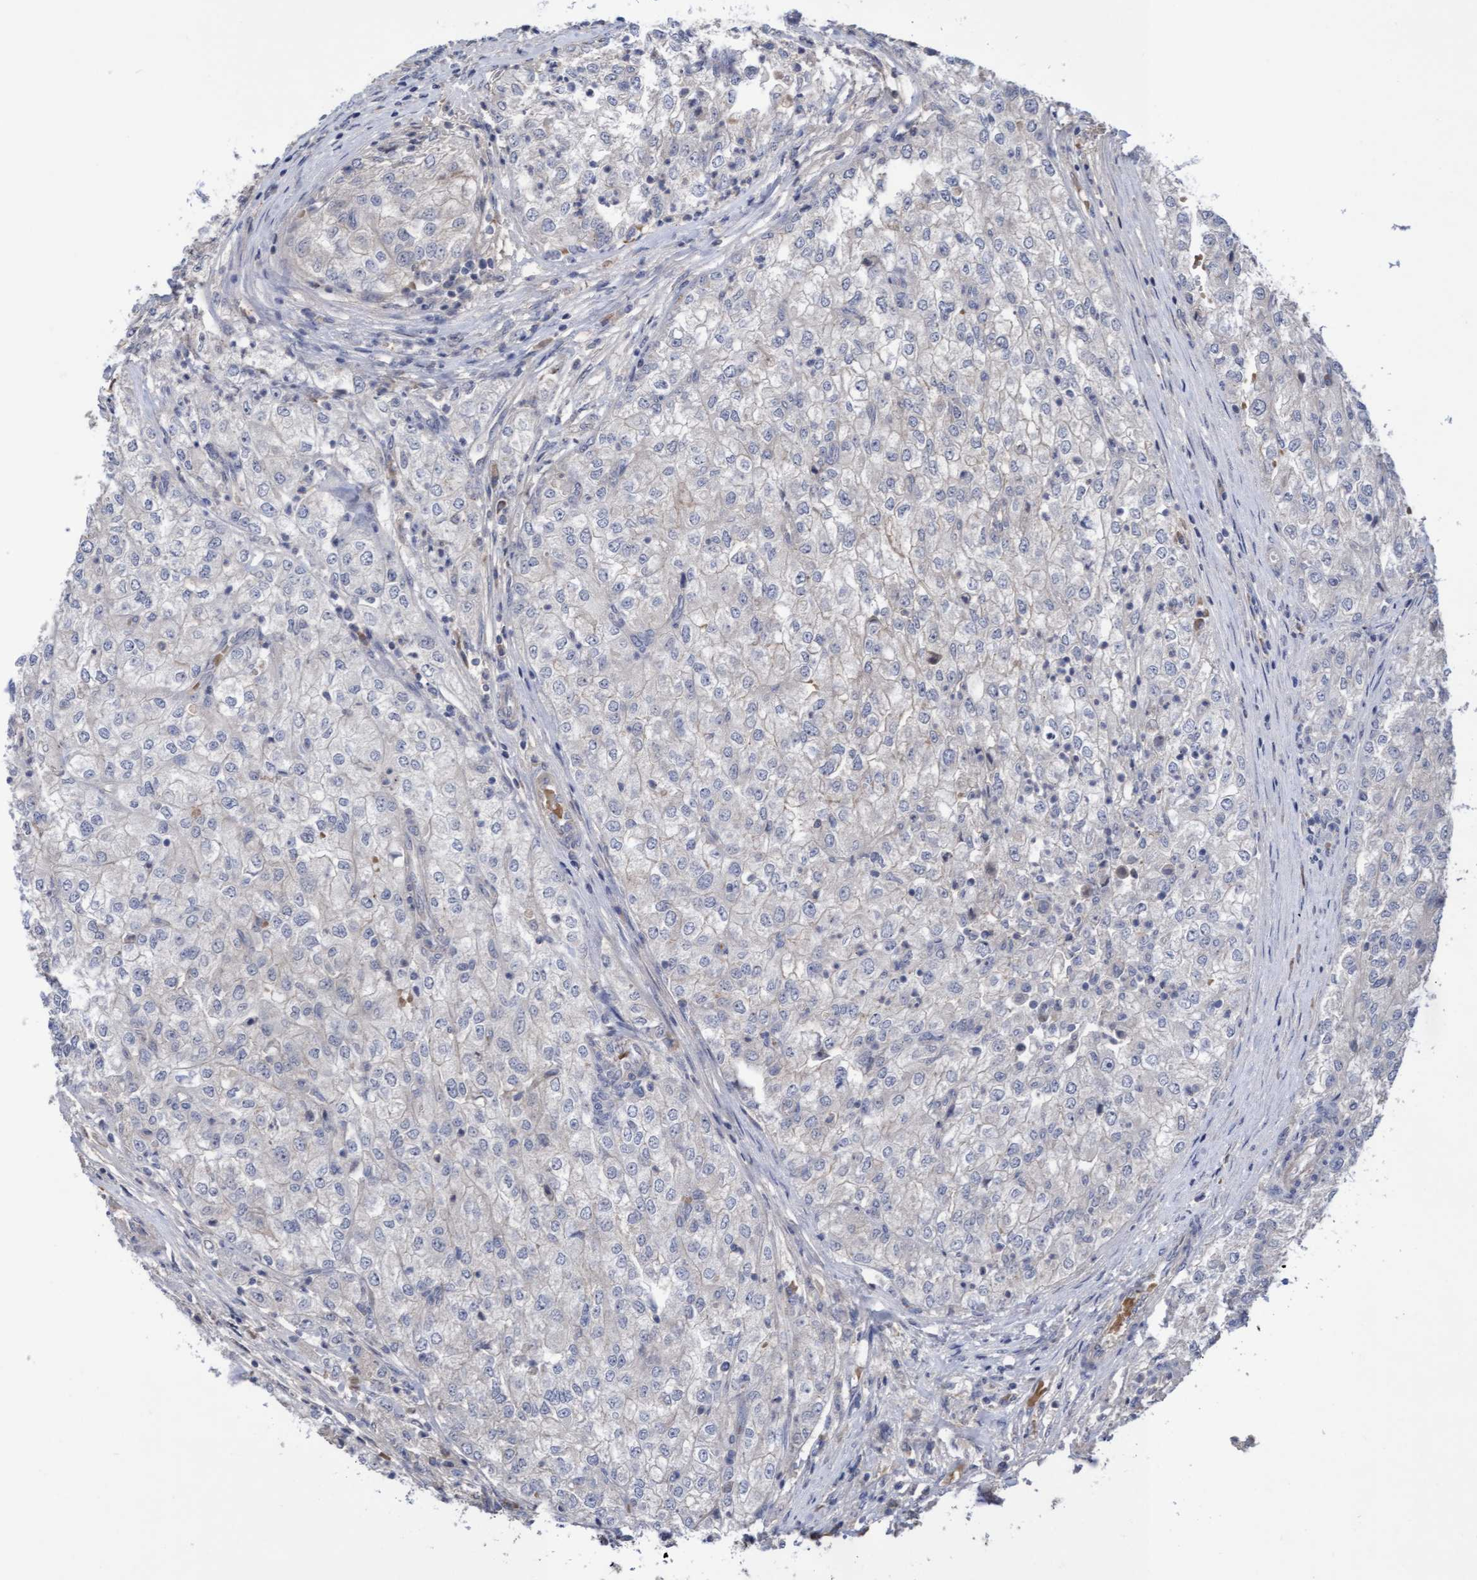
{"staining": {"intensity": "negative", "quantity": "none", "location": "none"}, "tissue": "renal cancer", "cell_type": "Tumor cells", "image_type": "cancer", "snomed": [{"axis": "morphology", "description": "Adenocarcinoma, NOS"}, {"axis": "topography", "description": "Kidney"}], "caption": "Human renal cancer (adenocarcinoma) stained for a protein using IHC displays no expression in tumor cells.", "gene": "COBL", "patient": {"sex": "female", "age": 54}}